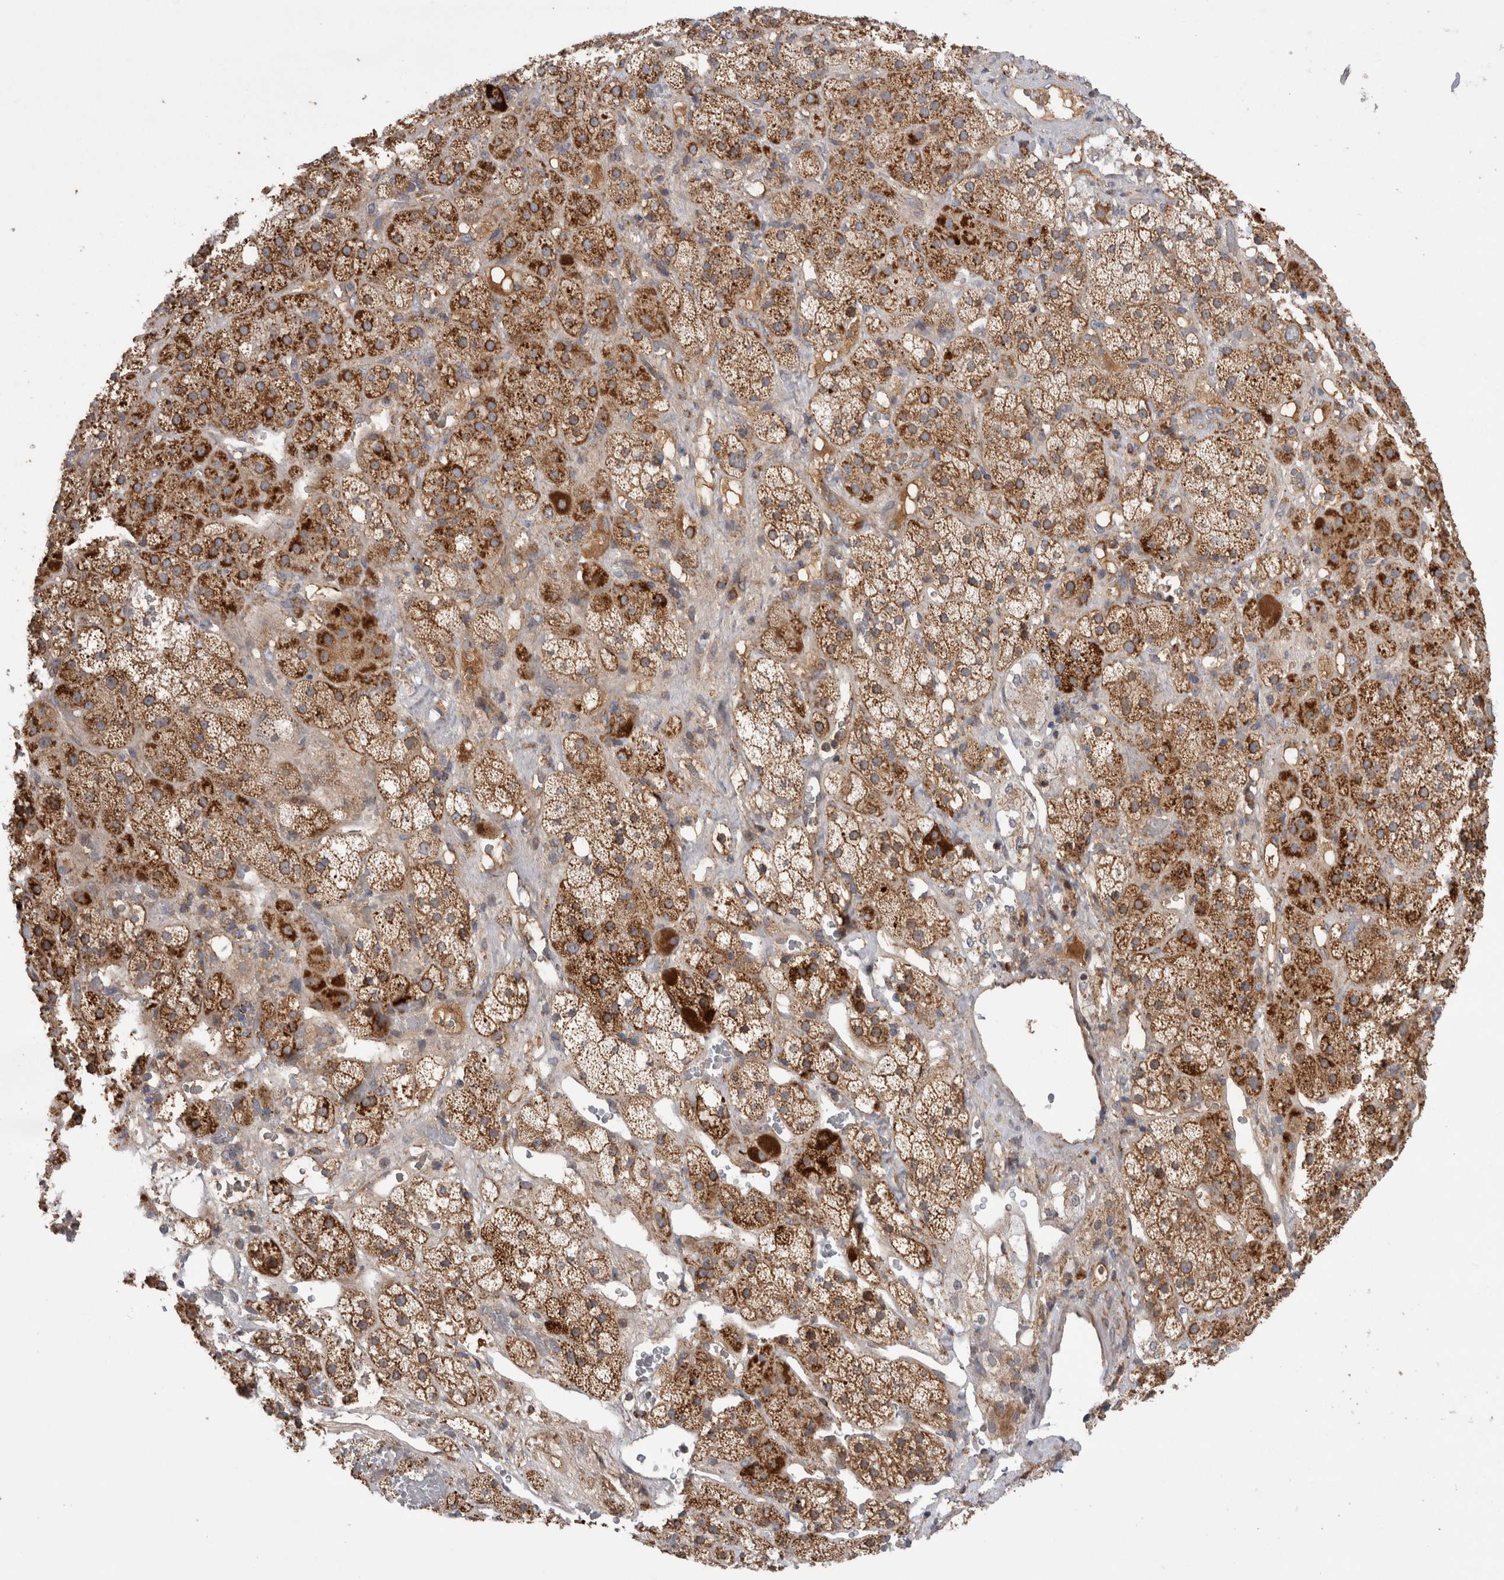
{"staining": {"intensity": "strong", "quantity": ">75%", "location": "cytoplasmic/membranous"}, "tissue": "adrenal gland", "cell_type": "Glandular cells", "image_type": "normal", "snomed": [{"axis": "morphology", "description": "Normal tissue, NOS"}, {"axis": "topography", "description": "Adrenal gland"}], "caption": "This micrograph displays IHC staining of normal adrenal gland, with high strong cytoplasmic/membranous expression in approximately >75% of glandular cells.", "gene": "DARS2", "patient": {"sex": "male", "age": 57}}